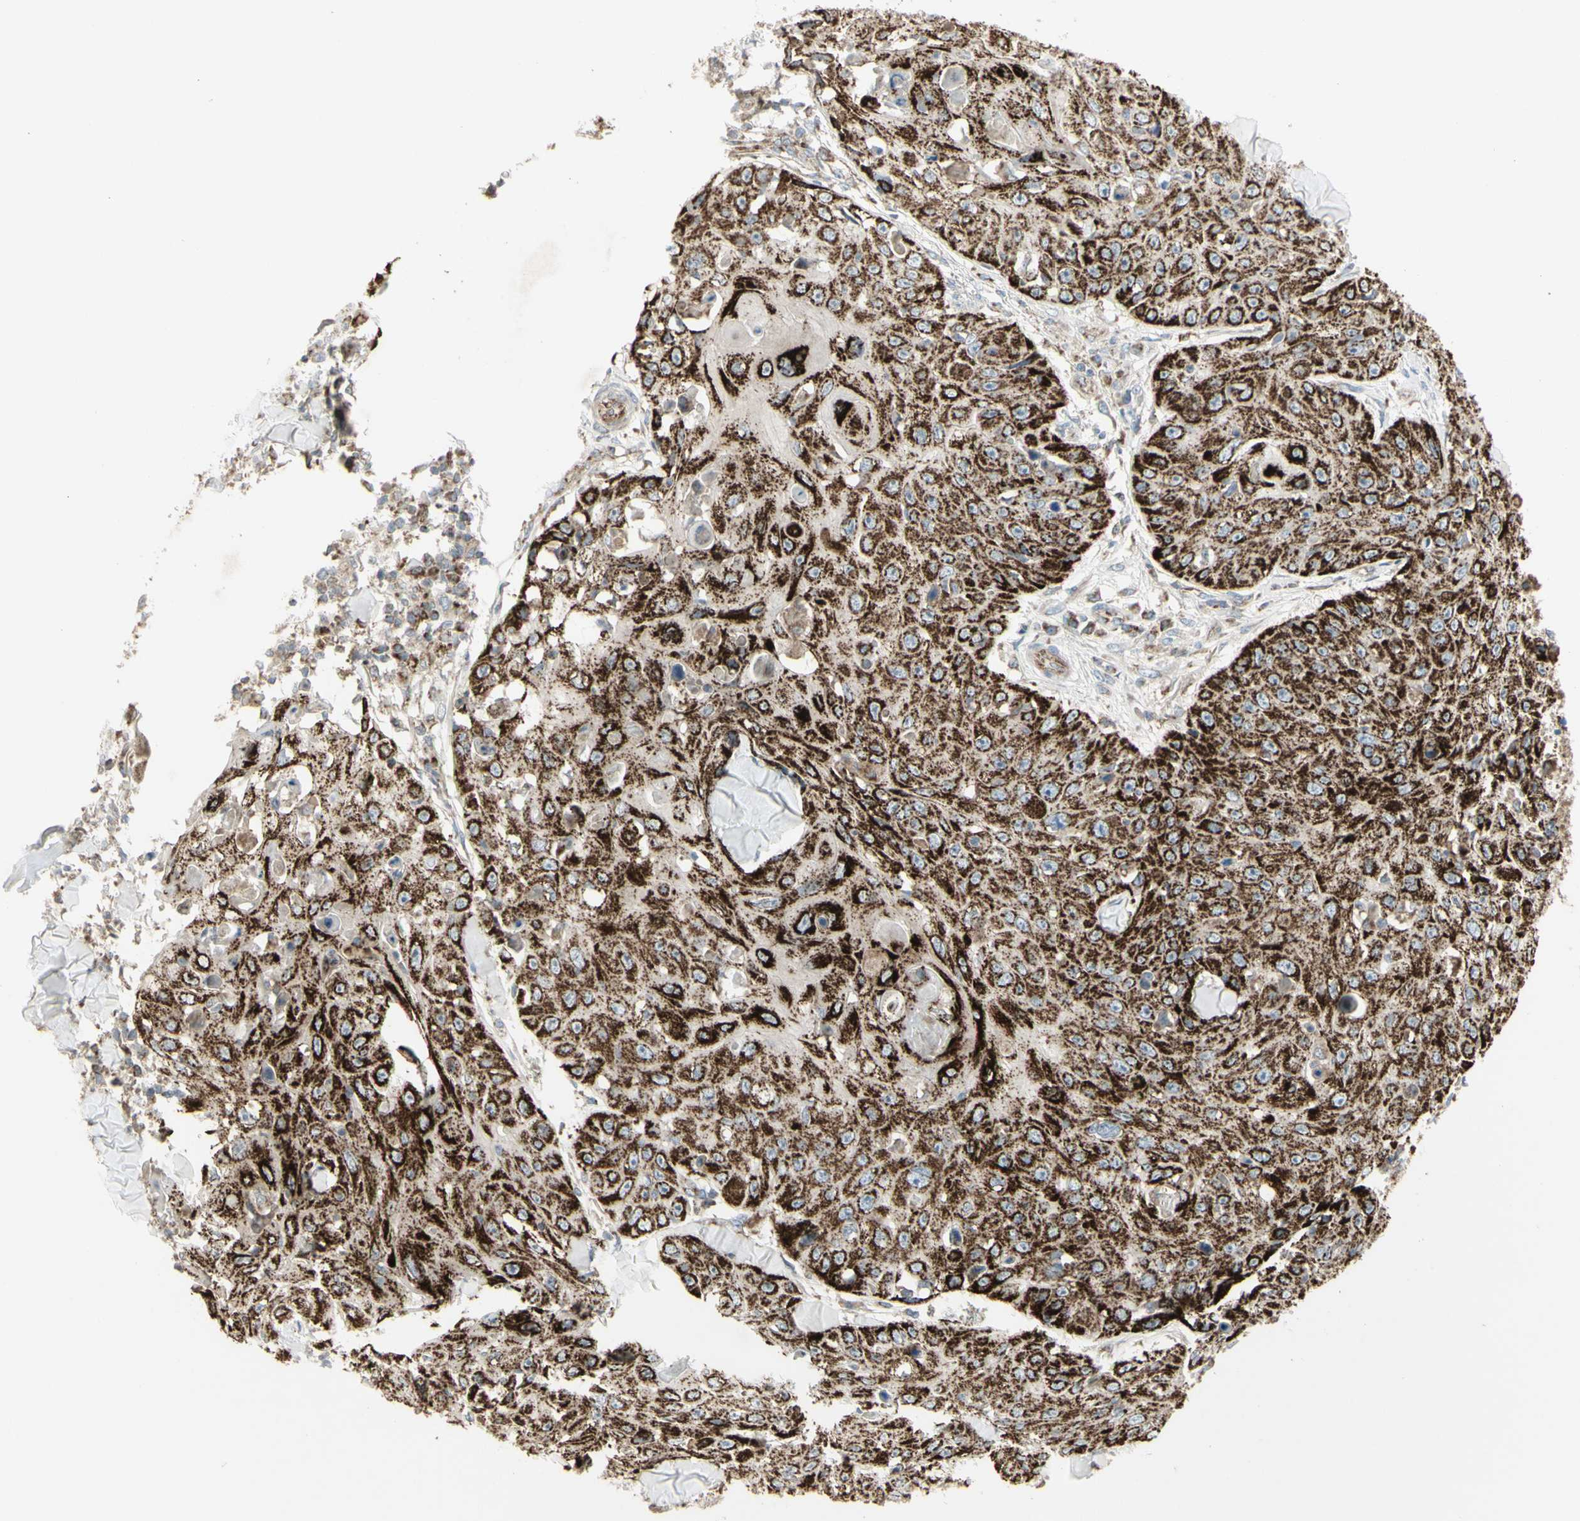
{"staining": {"intensity": "strong", "quantity": ">75%", "location": "cytoplasmic/membranous"}, "tissue": "skin cancer", "cell_type": "Tumor cells", "image_type": "cancer", "snomed": [{"axis": "morphology", "description": "Squamous cell carcinoma, NOS"}, {"axis": "topography", "description": "Skin"}], "caption": "Protein staining of skin cancer tissue displays strong cytoplasmic/membranous staining in approximately >75% of tumor cells. (IHC, brightfield microscopy, high magnification).", "gene": "CYB5R1", "patient": {"sex": "male", "age": 86}}